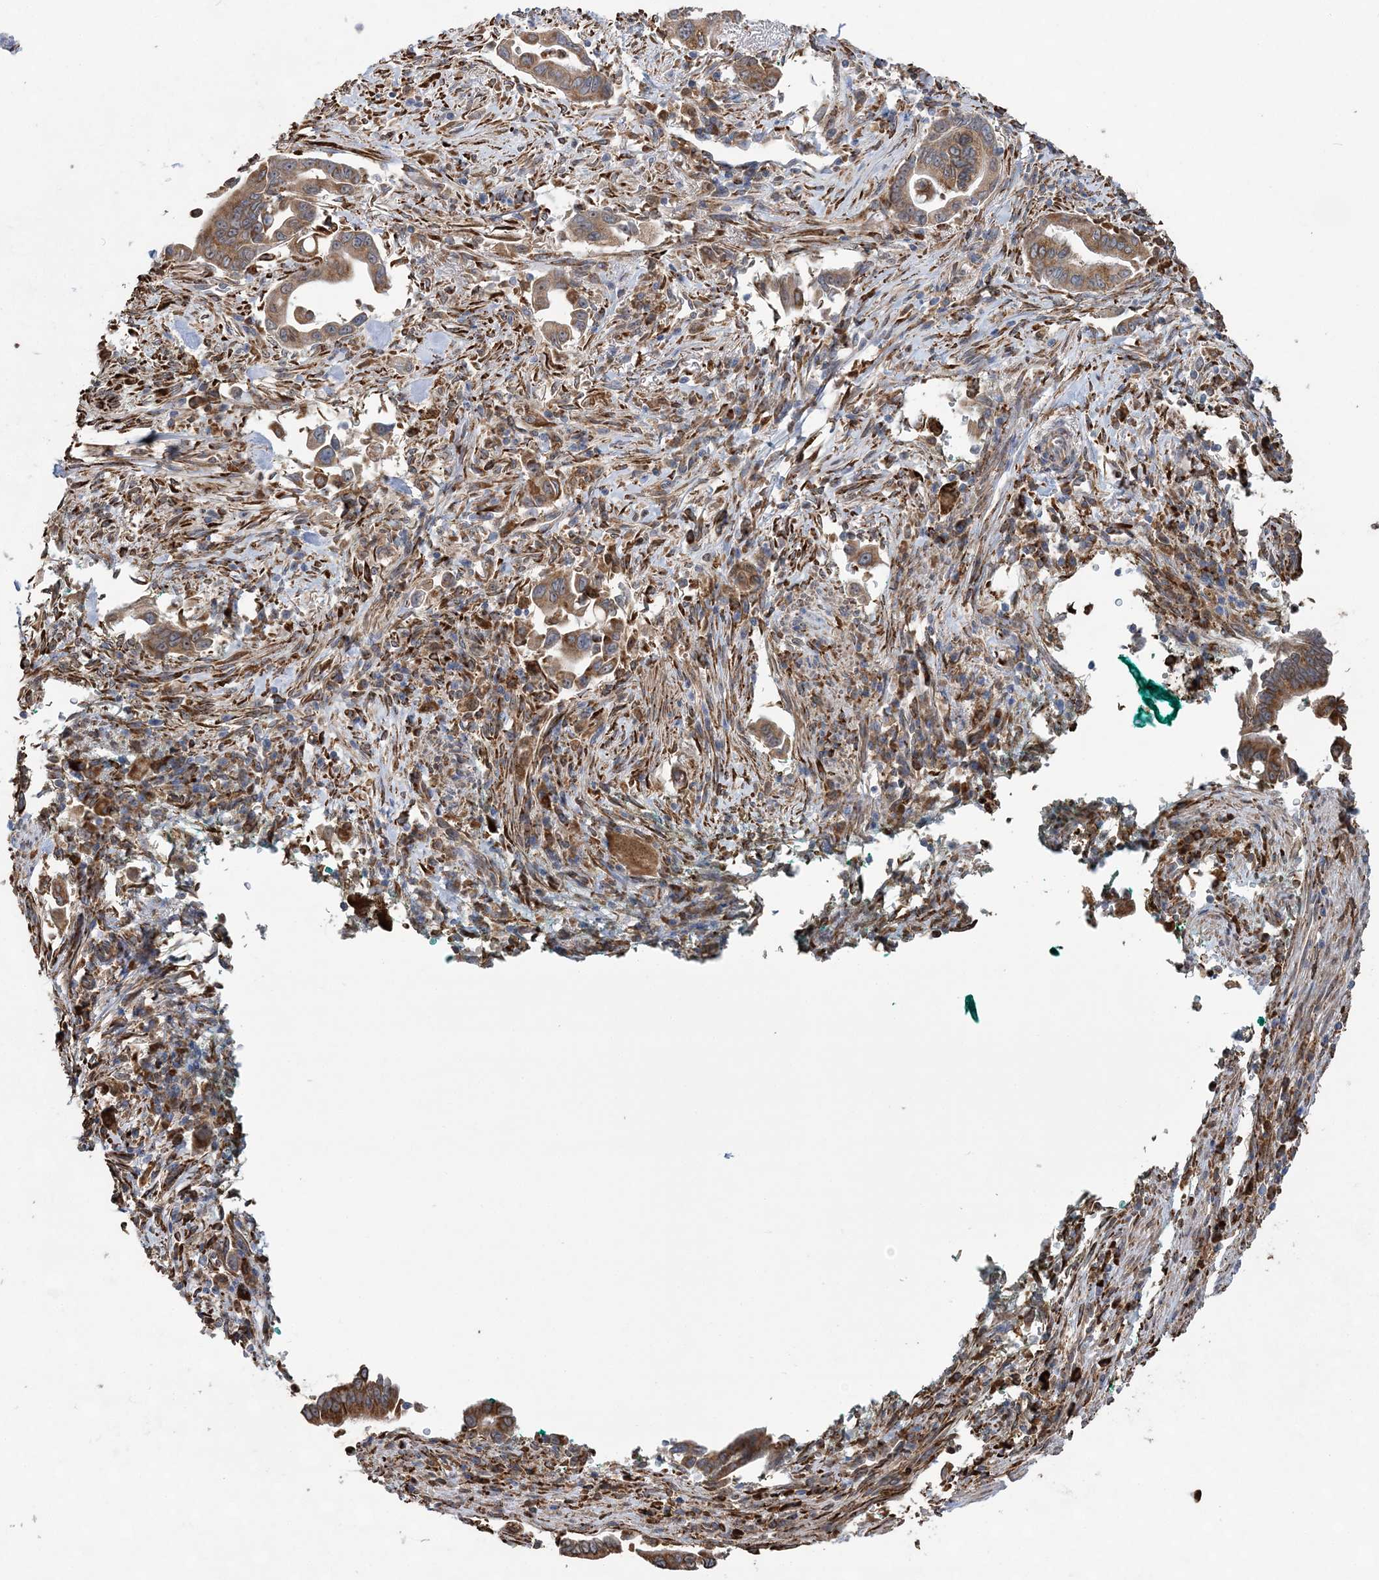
{"staining": {"intensity": "moderate", "quantity": ">75%", "location": "cytoplasmic/membranous"}, "tissue": "pancreatic cancer", "cell_type": "Tumor cells", "image_type": "cancer", "snomed": [{"axis": "morphology", "description": "Adenocarcinoma, NOS"}, {"axis": "topography", "description": "Pancreas"}], "caption": "Tumor cells reveal moderate cytoplasmic/membranous positivity in about >75% of cells in pancreatic cancer (adenocarcinoma). Using DAB (brown) and hematoxylin (blue) stains, captured at high magnification using brightfield microscopy.", "gene": "WDR12", "patient": {"sex": "male", "age": 78}}